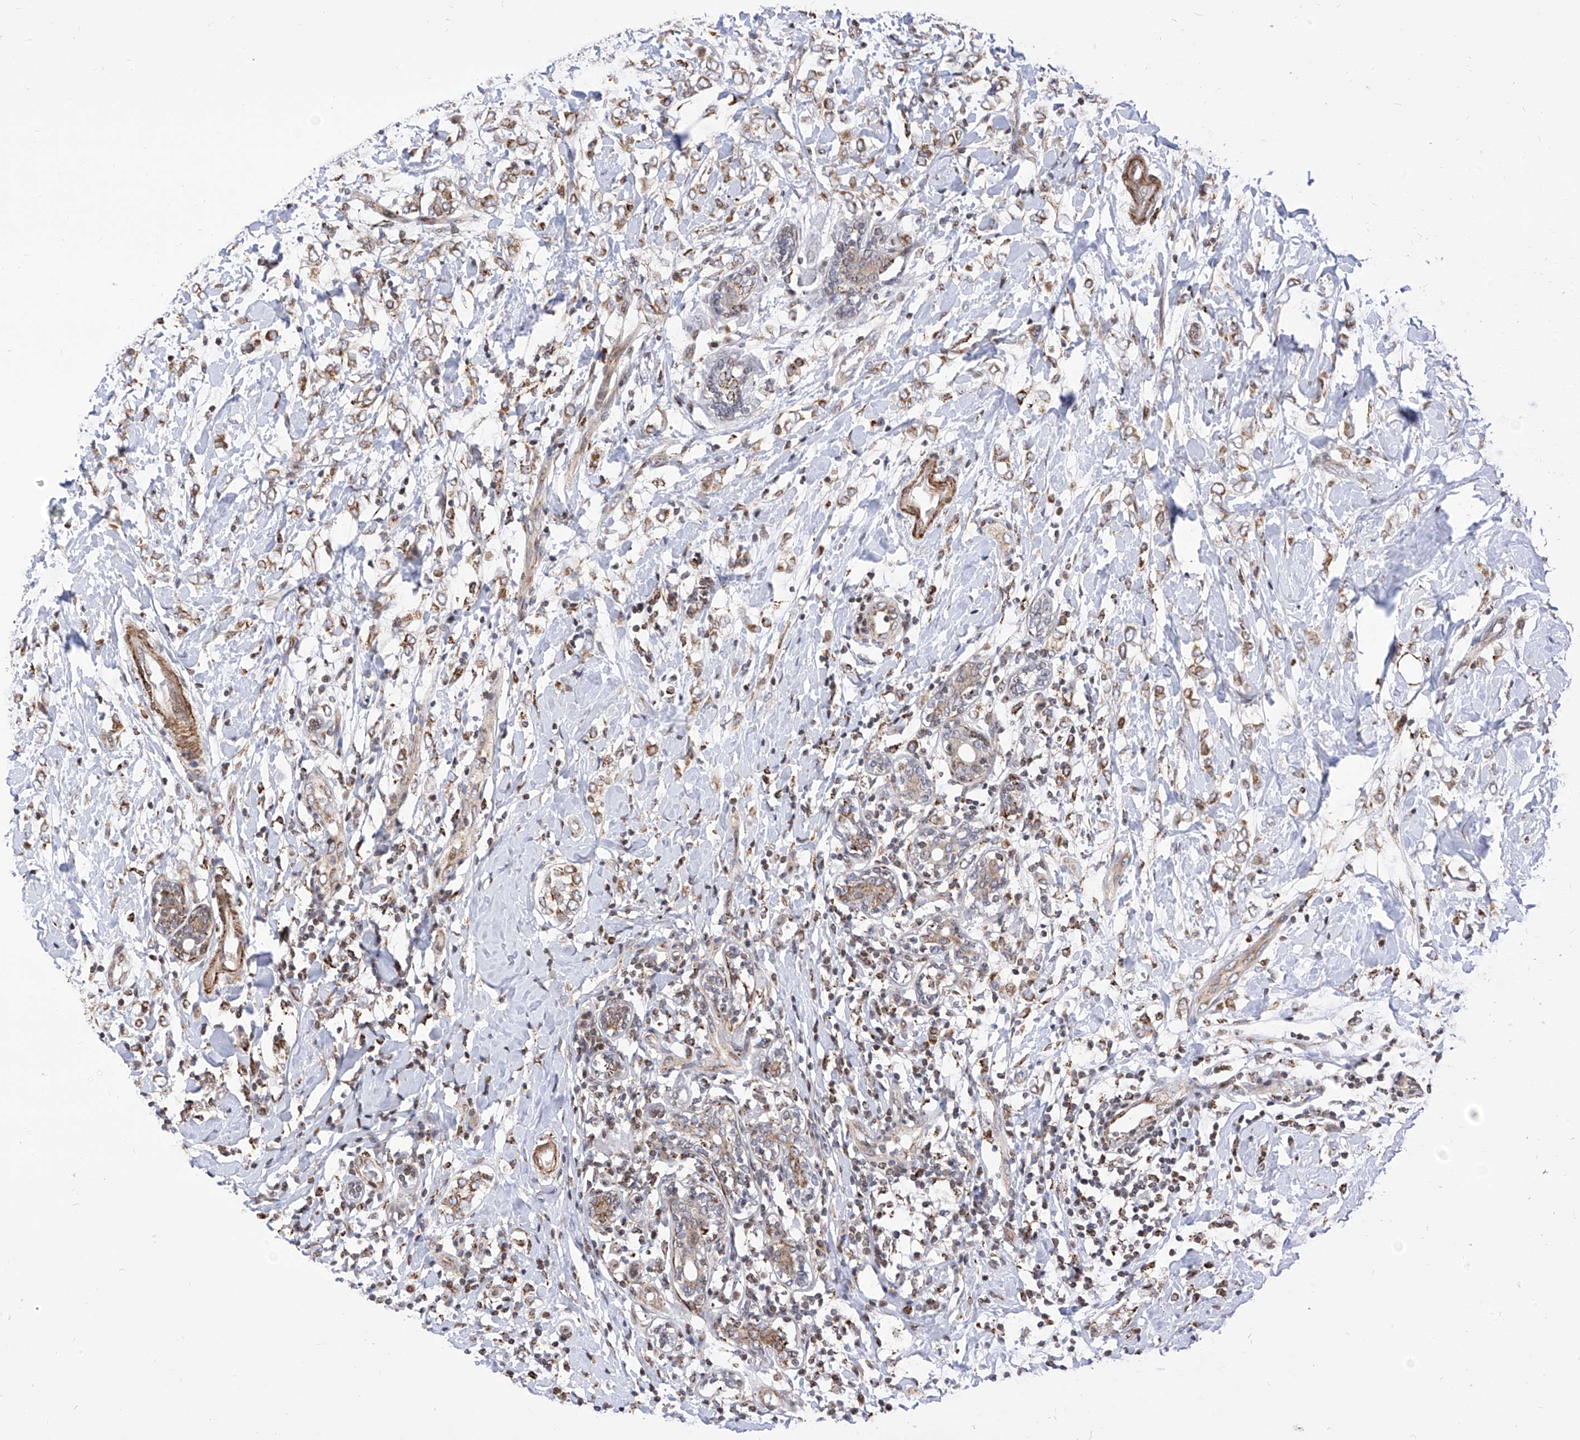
{"staining": {"intensity": "moderate", "quantity": ">75%", "location": "cytoplasmic/membranous"}, "tissue": "breast cancer", "cell_type": "Tumor cells", "image_type": "cancer", "snomed": [{"axis": "morphology", "description": "Normal tissue, NOS"}, {"axis": "morphology", "description": "Lobular carcinoma"}, {"axis": "topography", "description": "Breast"}], "caption": "DAB immunohistochemical staining of human breast cancer shows moderate cytoplasmic/membranous protein positivity in about >75% of tumor cells.", "gene": "TTLL8", "patient": {"sex": "female", "age": 47}}